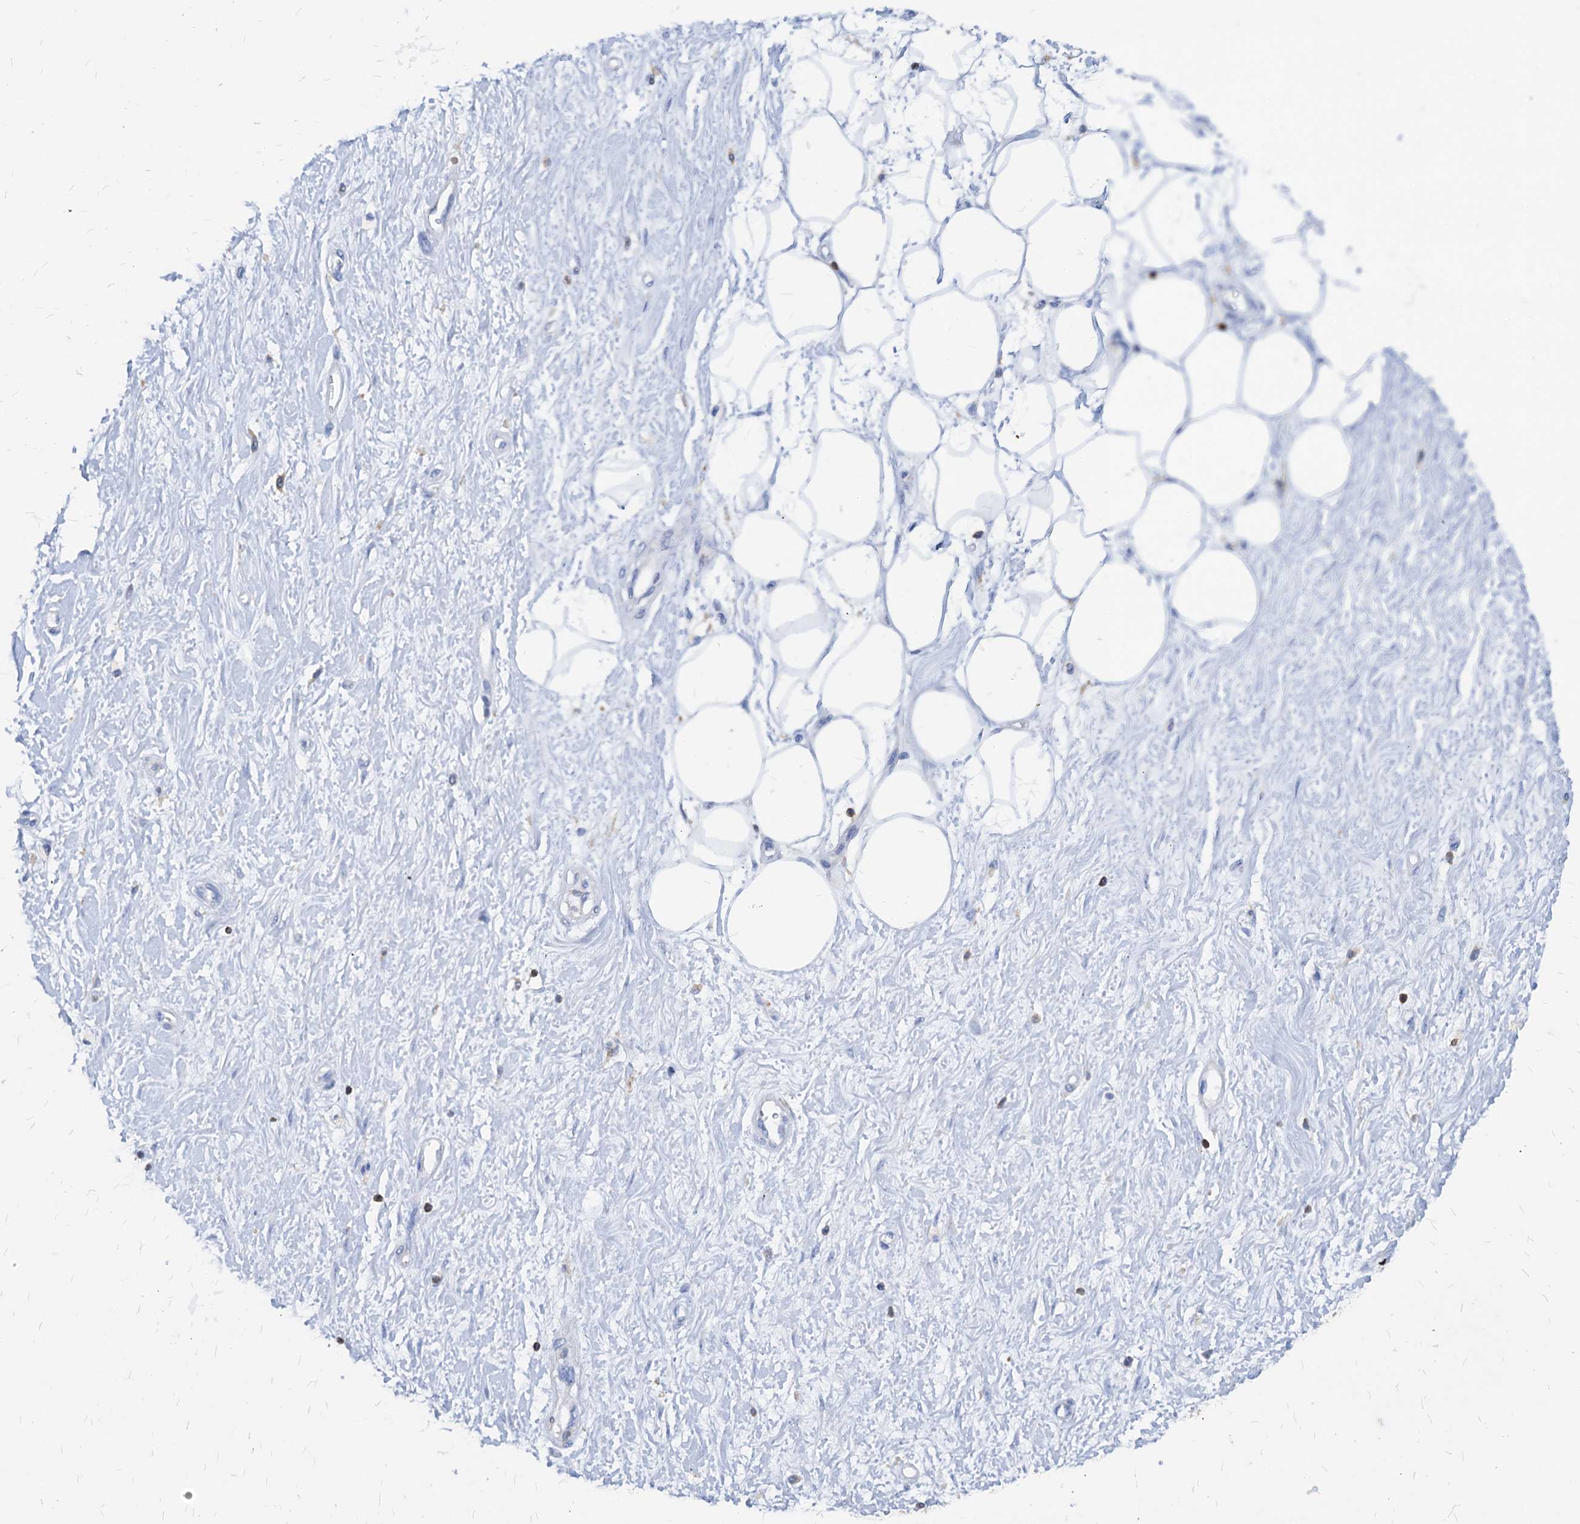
{"staining": {"intensity": "negative", "quantity": "none", "location": "none"}, "tissue": "adipose tissue", "cell_type": "Adipocytes", "image_type": "normal", "snomed": [{"axis": "morphology", "description": "Normal tissue, NOS"}, {"axis": "morphology", "description": "Adenocarcinoma, NOS"}, {"axis": "topography", "description": "Pancreas"}, {"axis": "topography", "description": "Peripheral nerve tissue"}], "caption": "This is a histopathology image of IHC staining of normal adipose tissue, which shows no positivity in adipocytes.", "gene": "LCP2", "patient": {"sex": "male", "age": 59}}